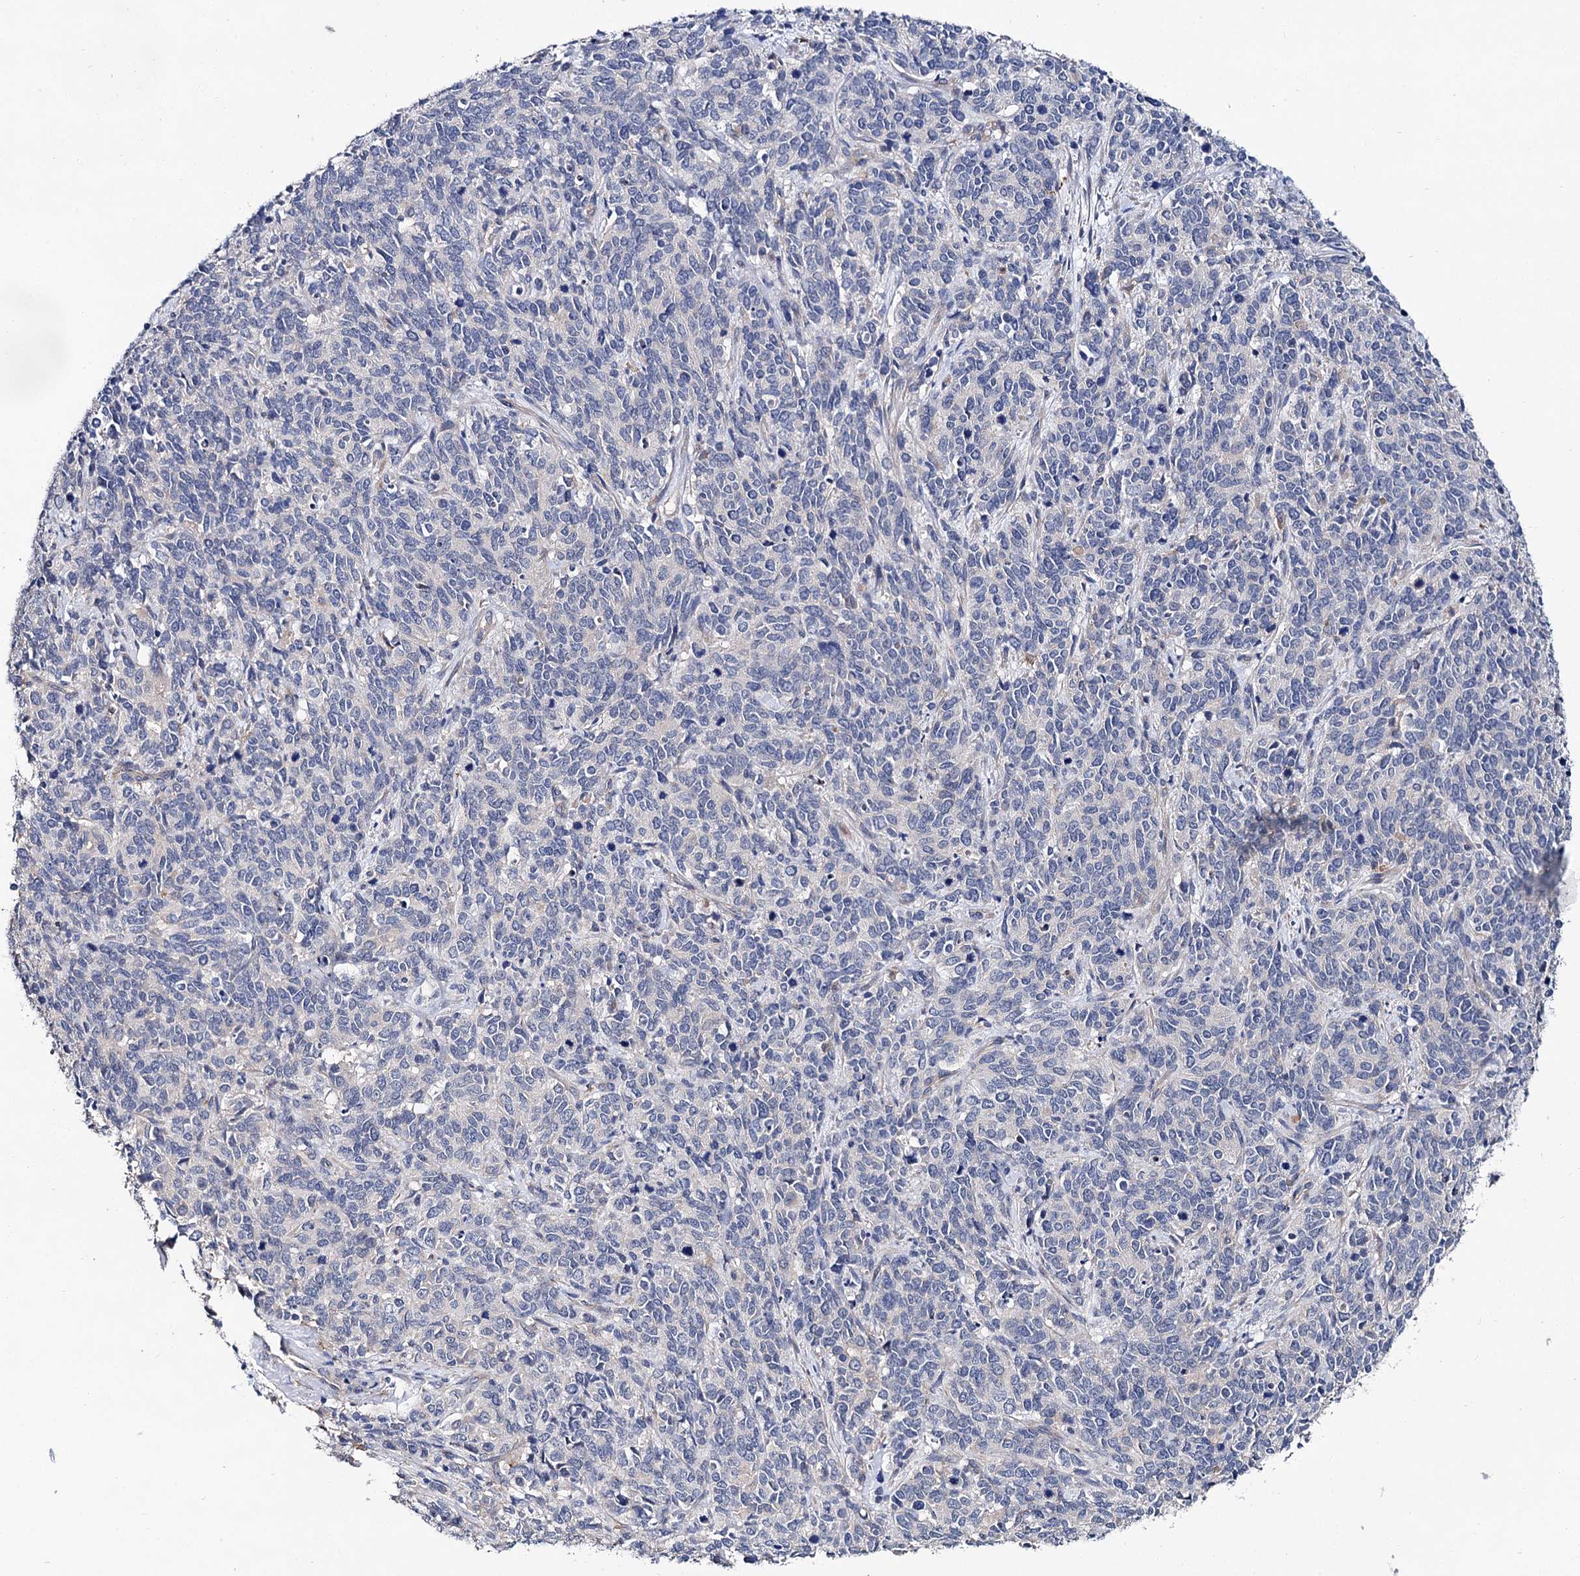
{"staining": {"intensity": "negative", "quantity": "none", "location": "none"}, "tissue": "cervical cancer", "cell_type": "Tumor cells", "image_type": "cancer", "snomed": [{"axis": "morphology", "description": "Squamous cell carcinoma, NOS"}, {"axis": "topography", "description": "Cervix"}], "caption": "This is an immunohistochemistry (IHC) photomicrograph of human squamous cell carcinoma (cervical). There is no positivity in tumor cells.", "gene": "HVCN1", "patient": {"sex": "female", "age": 60}}